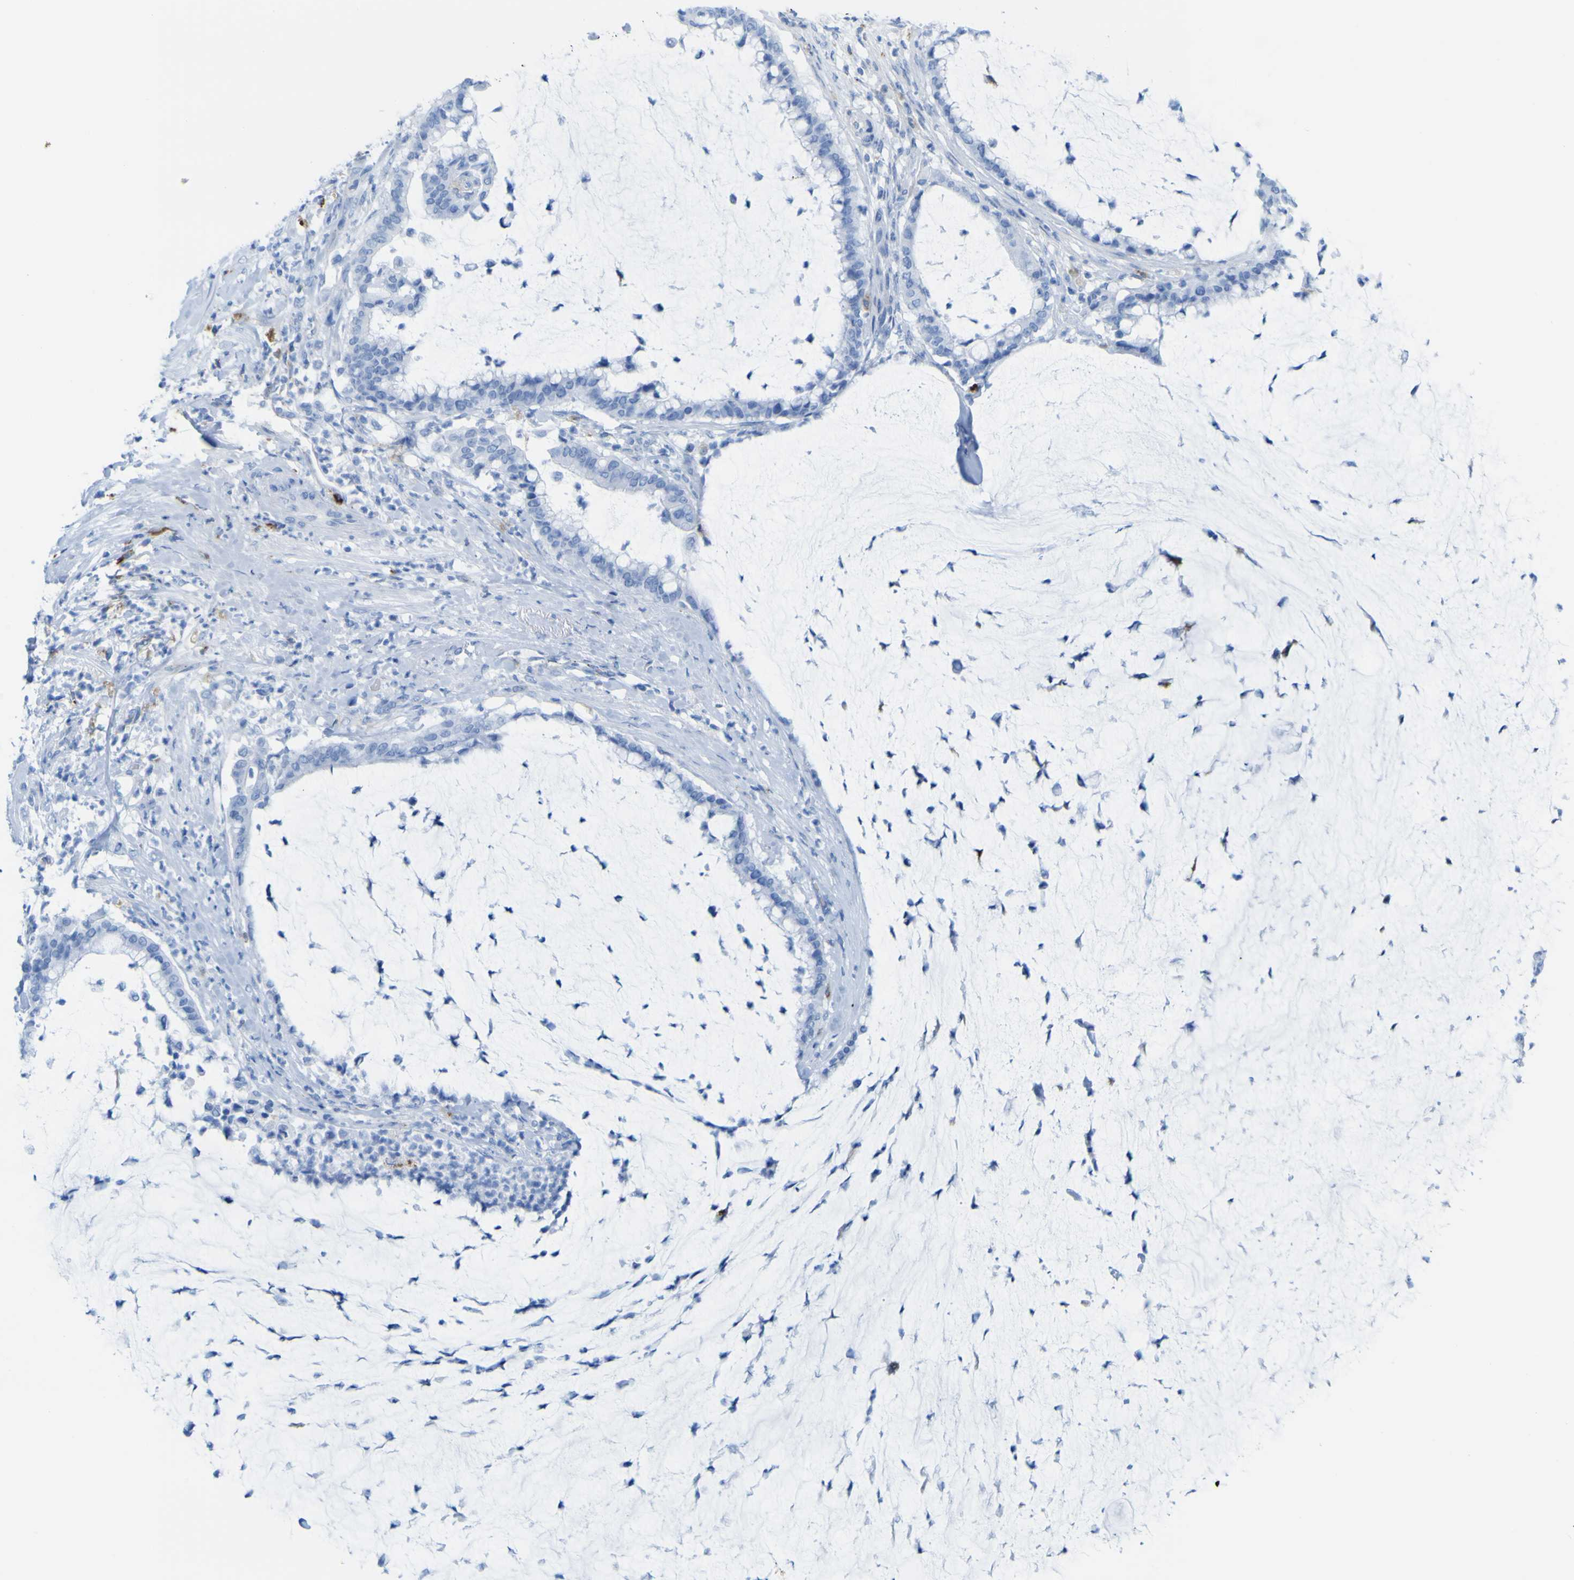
{"staining": {"intensity": "negative", "quantity": "none", "location": "none"}, "tissue": "pancreatic cancer", "cell_type": "Tumor cells", "image_type": "cancer", "snomed": [{"axis": "morphology", "description": "Adenocarcinoma, NOS"}, {"axis": "topography", "description": "Pancreas"}], "caption": "DAB (3,3'-diaminobenzidine) immunohistochemical staining of human adenocarcinoma (pancreatic) displays no significant expression in tumor cells.", "gene": "PLD3", "patient": {"sex": "male", "age": 41}}